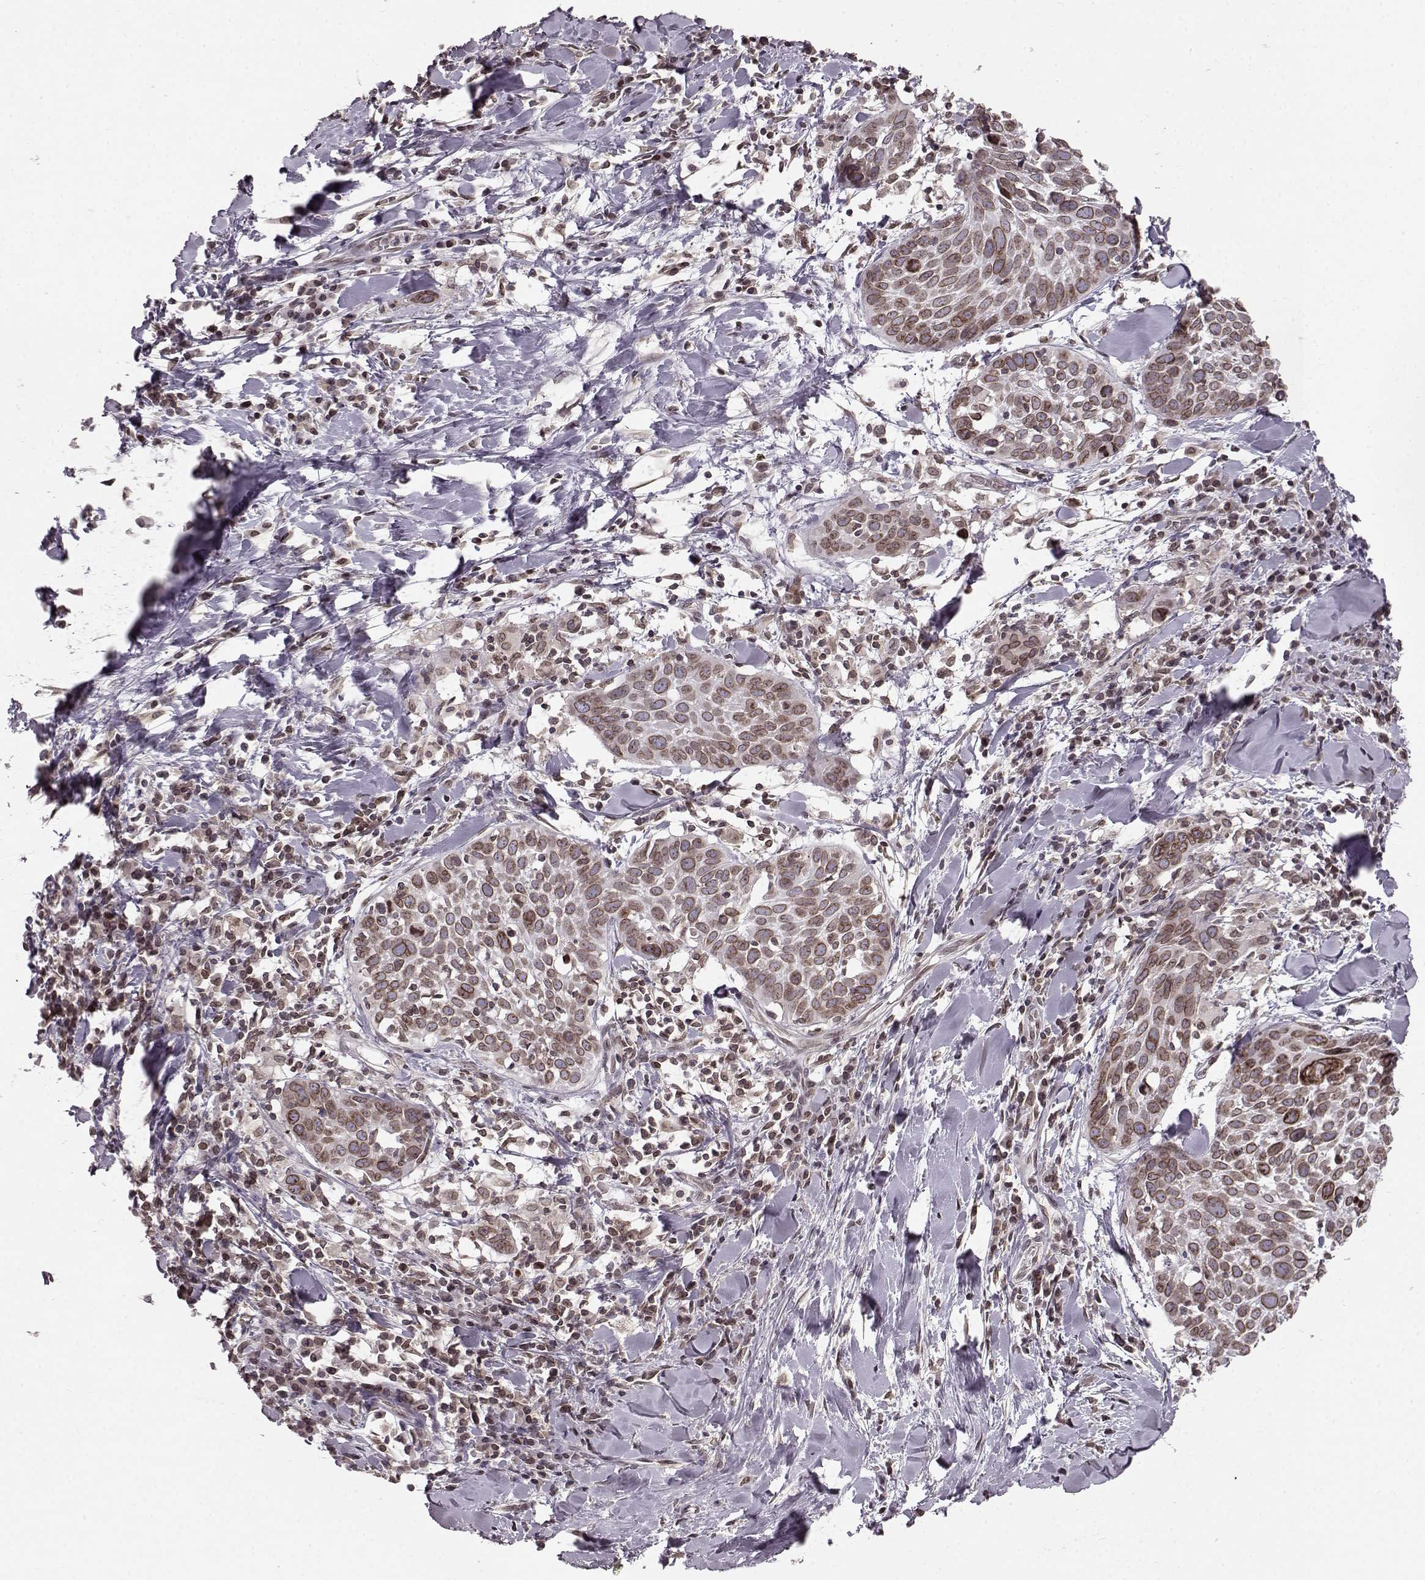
{"staining": {"intensity": "moderate", "quantity": ">75%", "location": "cytoplasmic/membranous,nuclear"}, "tissue": "lung cancer", "cell_type": "Tumor cells", "image_type": "cancer", "snomed": [{"axis": "morphology", "description": "Squamous cell carcinoma, NOS"}, {"axis": "topography", "description": "Lung"}], "caption": "Immunohistochemistry (DAB) staining of lung squamous cell carcinoma exhibits moderate cytoplasmic/membranous and nuclear protein staining in about >75% of tumor cells.", "gene": "DCAF12", "patient": {"sex": "male", "age": 57}}